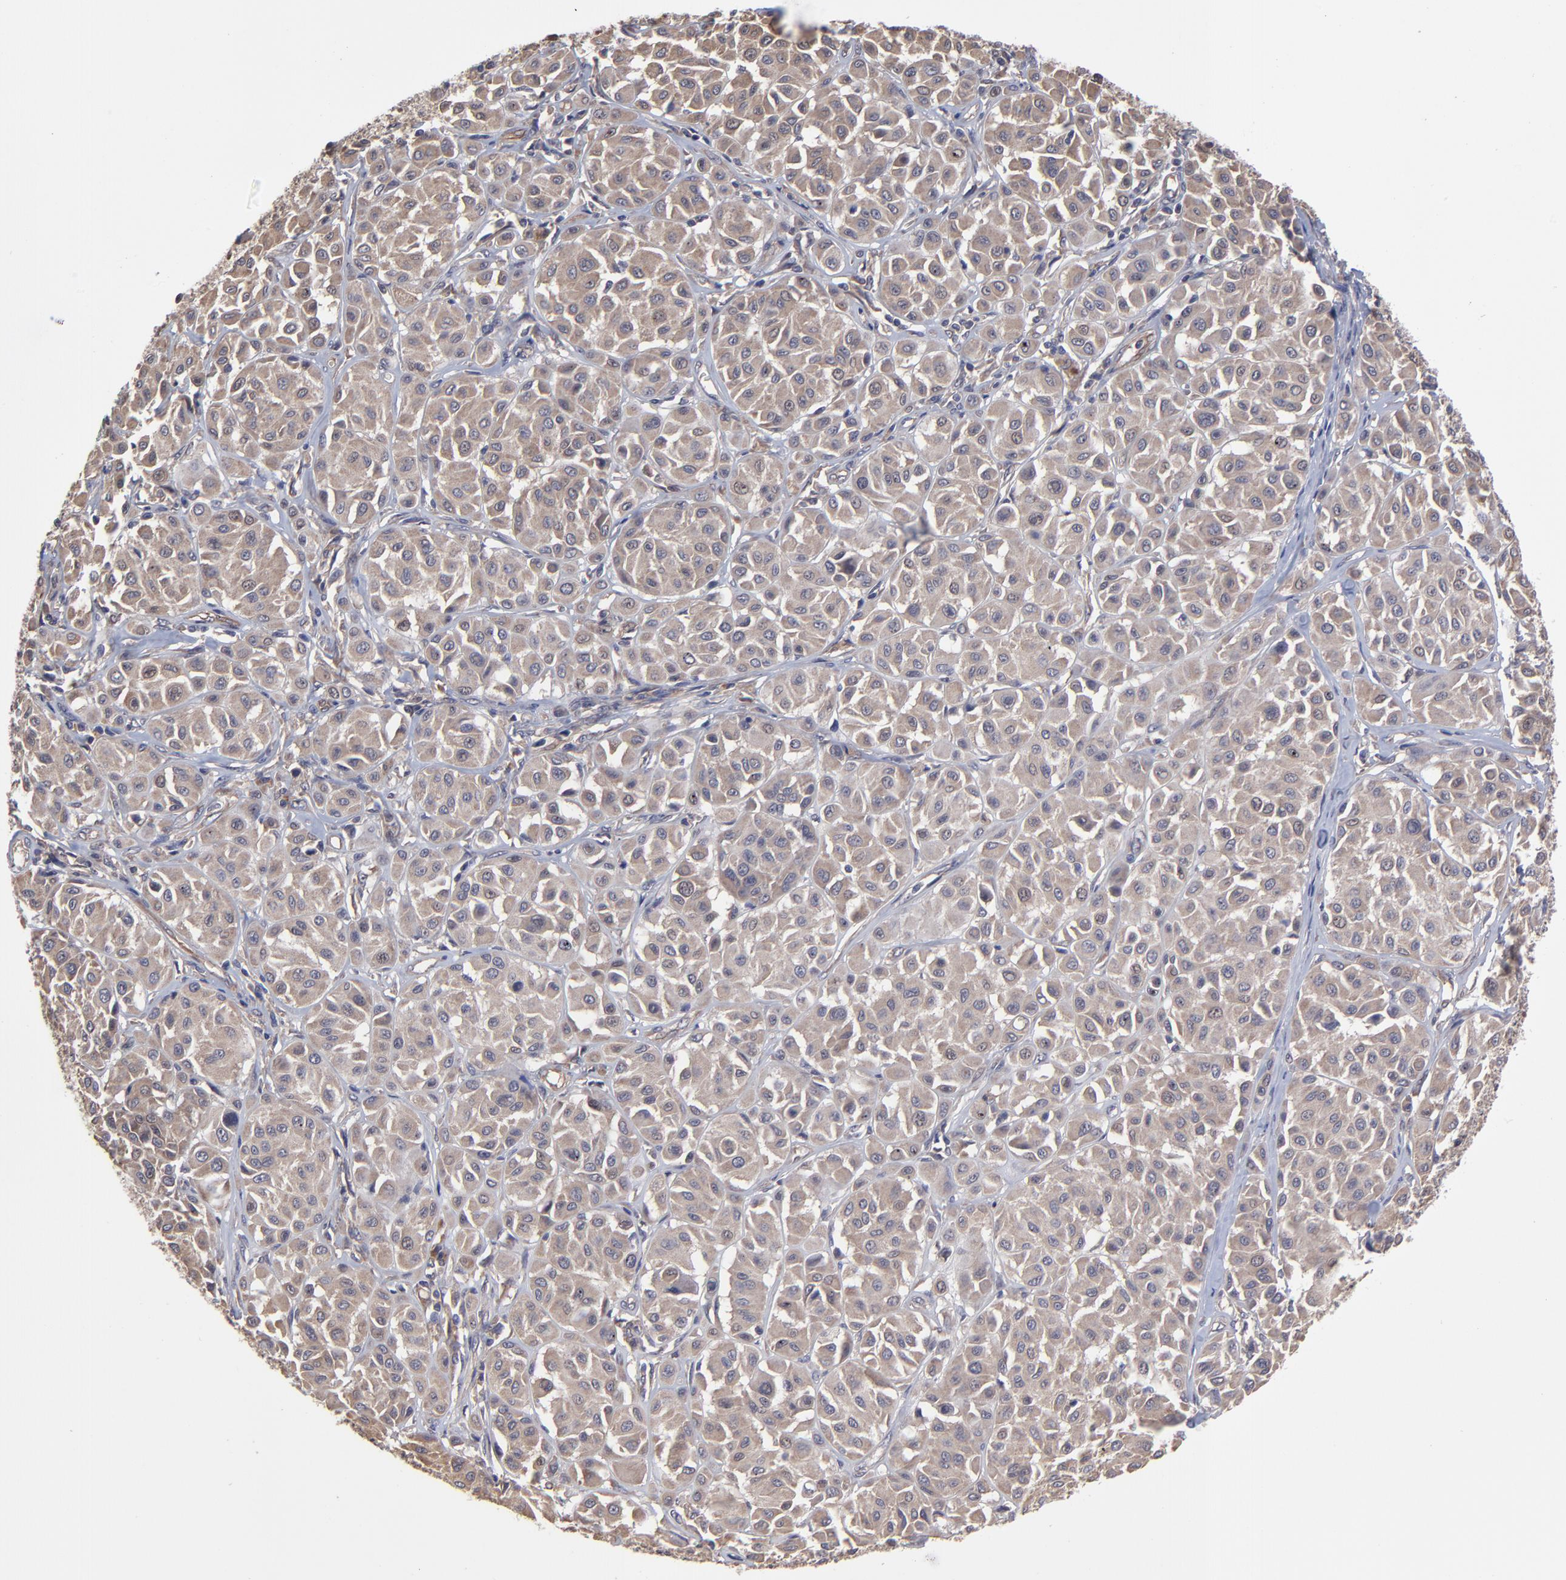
{"staining": {"intensity": "weak", "quantity": "25%-75%", "location": "cytoplasmic/membranous"}, "tissue": "melanoma", "cell_type": "Tumor cells", "image_type": "cancer", "snomed": [{"axis": "morphology", "description": "Malignant melanoma, Metastatic site"}, {"axis": "topography", "description": "Soft tissue"}], "caption": "Protein analysis of melanoma tissue reveals weak cytoplasmic/membranous staining in approximately 25%-75% of tumor cells.", "gene": "ZNF780B", "patient": {"sex": "male", "age": 41}}